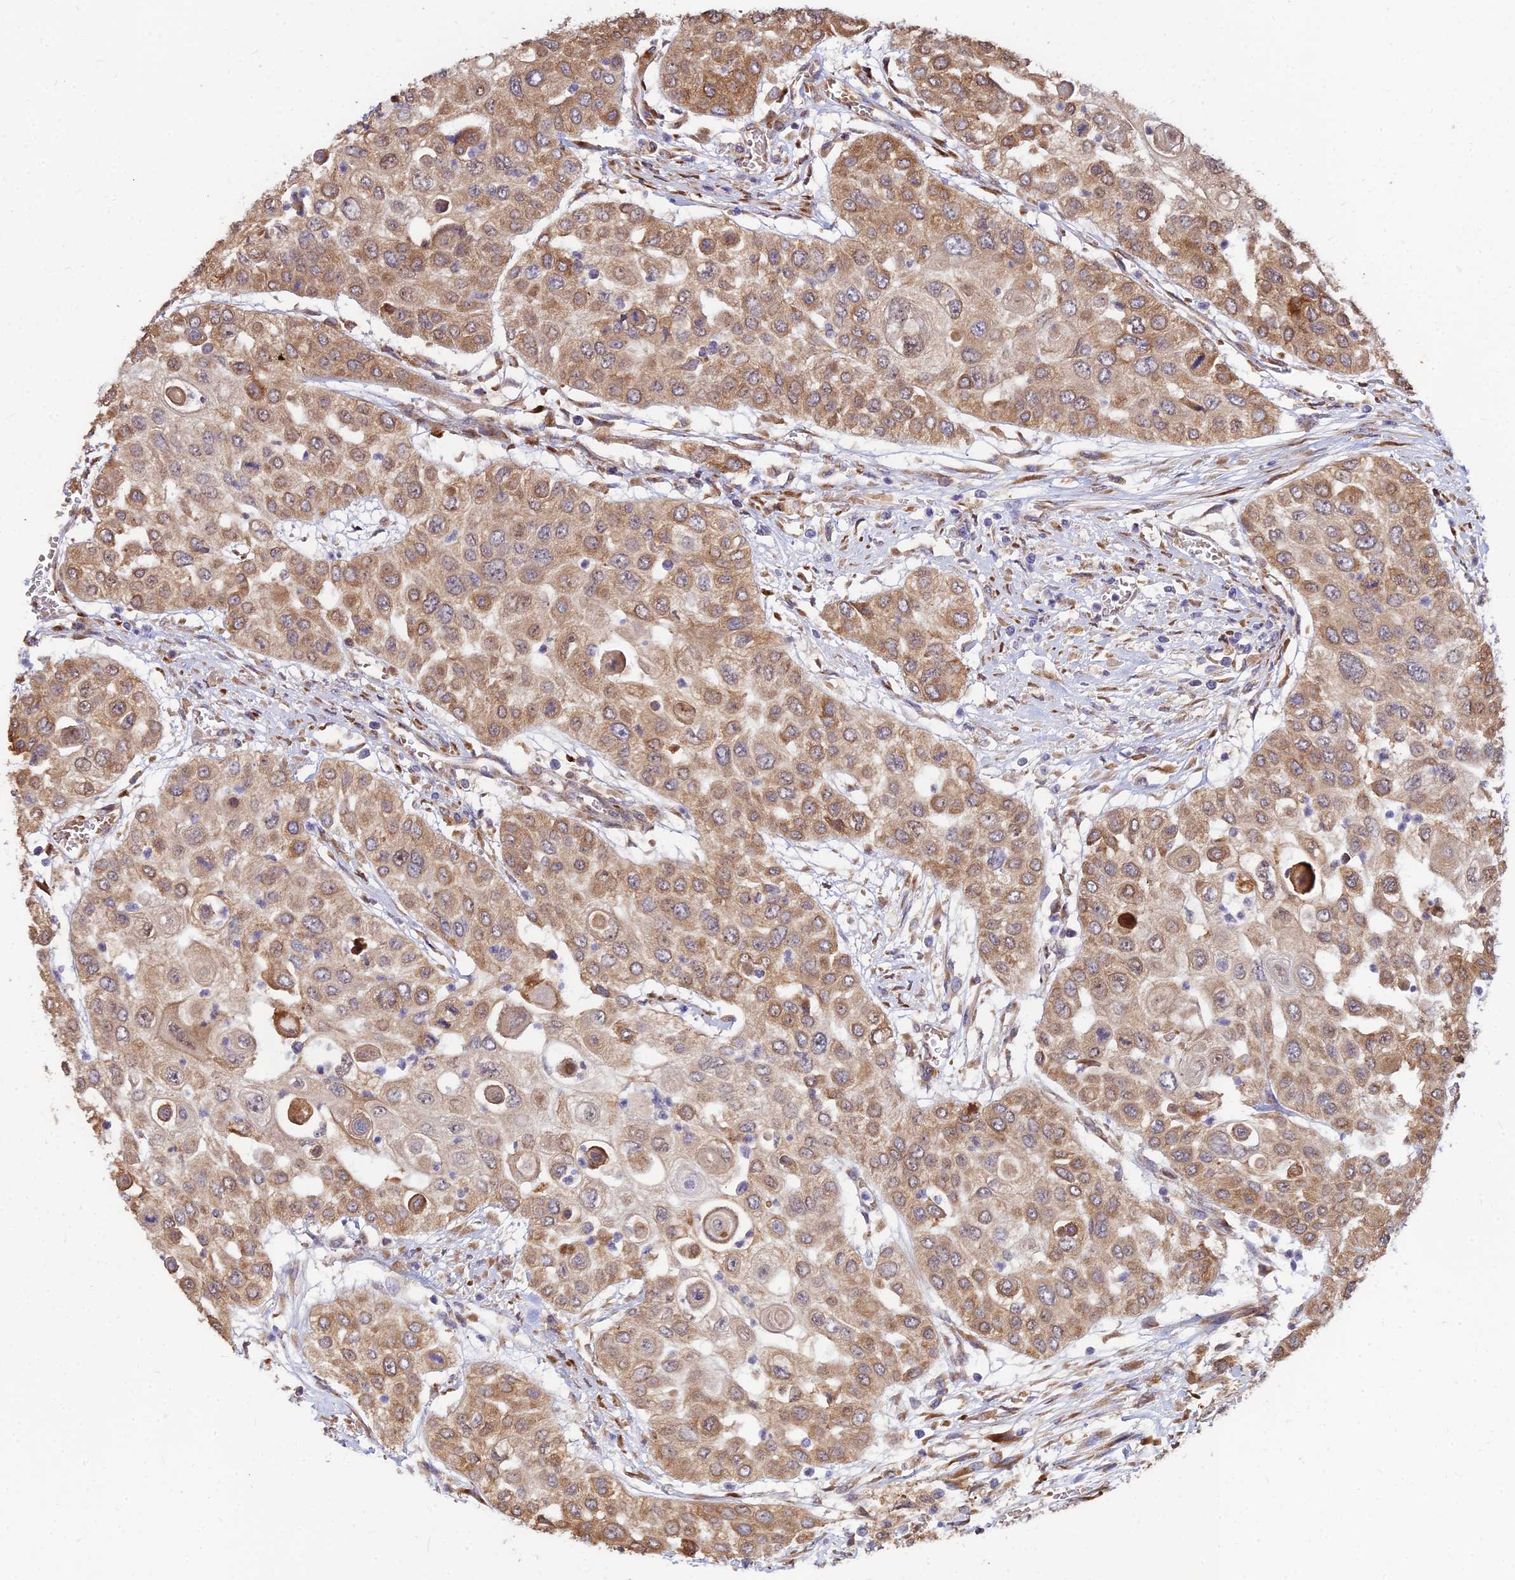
{"staining": {"intensity": "moderate", "quantity": ">75%", "location": "cytoplasmic/membranous"}, "tissue": "urothelial cancer", "cell_type": "Tumor cells", "image_type": "cancer", "snomed": [{"axis": "morphology", "description": "Urothelial carcinoma, High grade"}, {"axis": "topography", "description": "Urinary bladder"}], "caption": "IHC of human urothelial cancer reveals medium levels of moderate cytoplasmic/membranous staining in approximately >75% of tumor cells.", "gene": "CCT6B", "patient": {"sex": "female", "age": 79}}